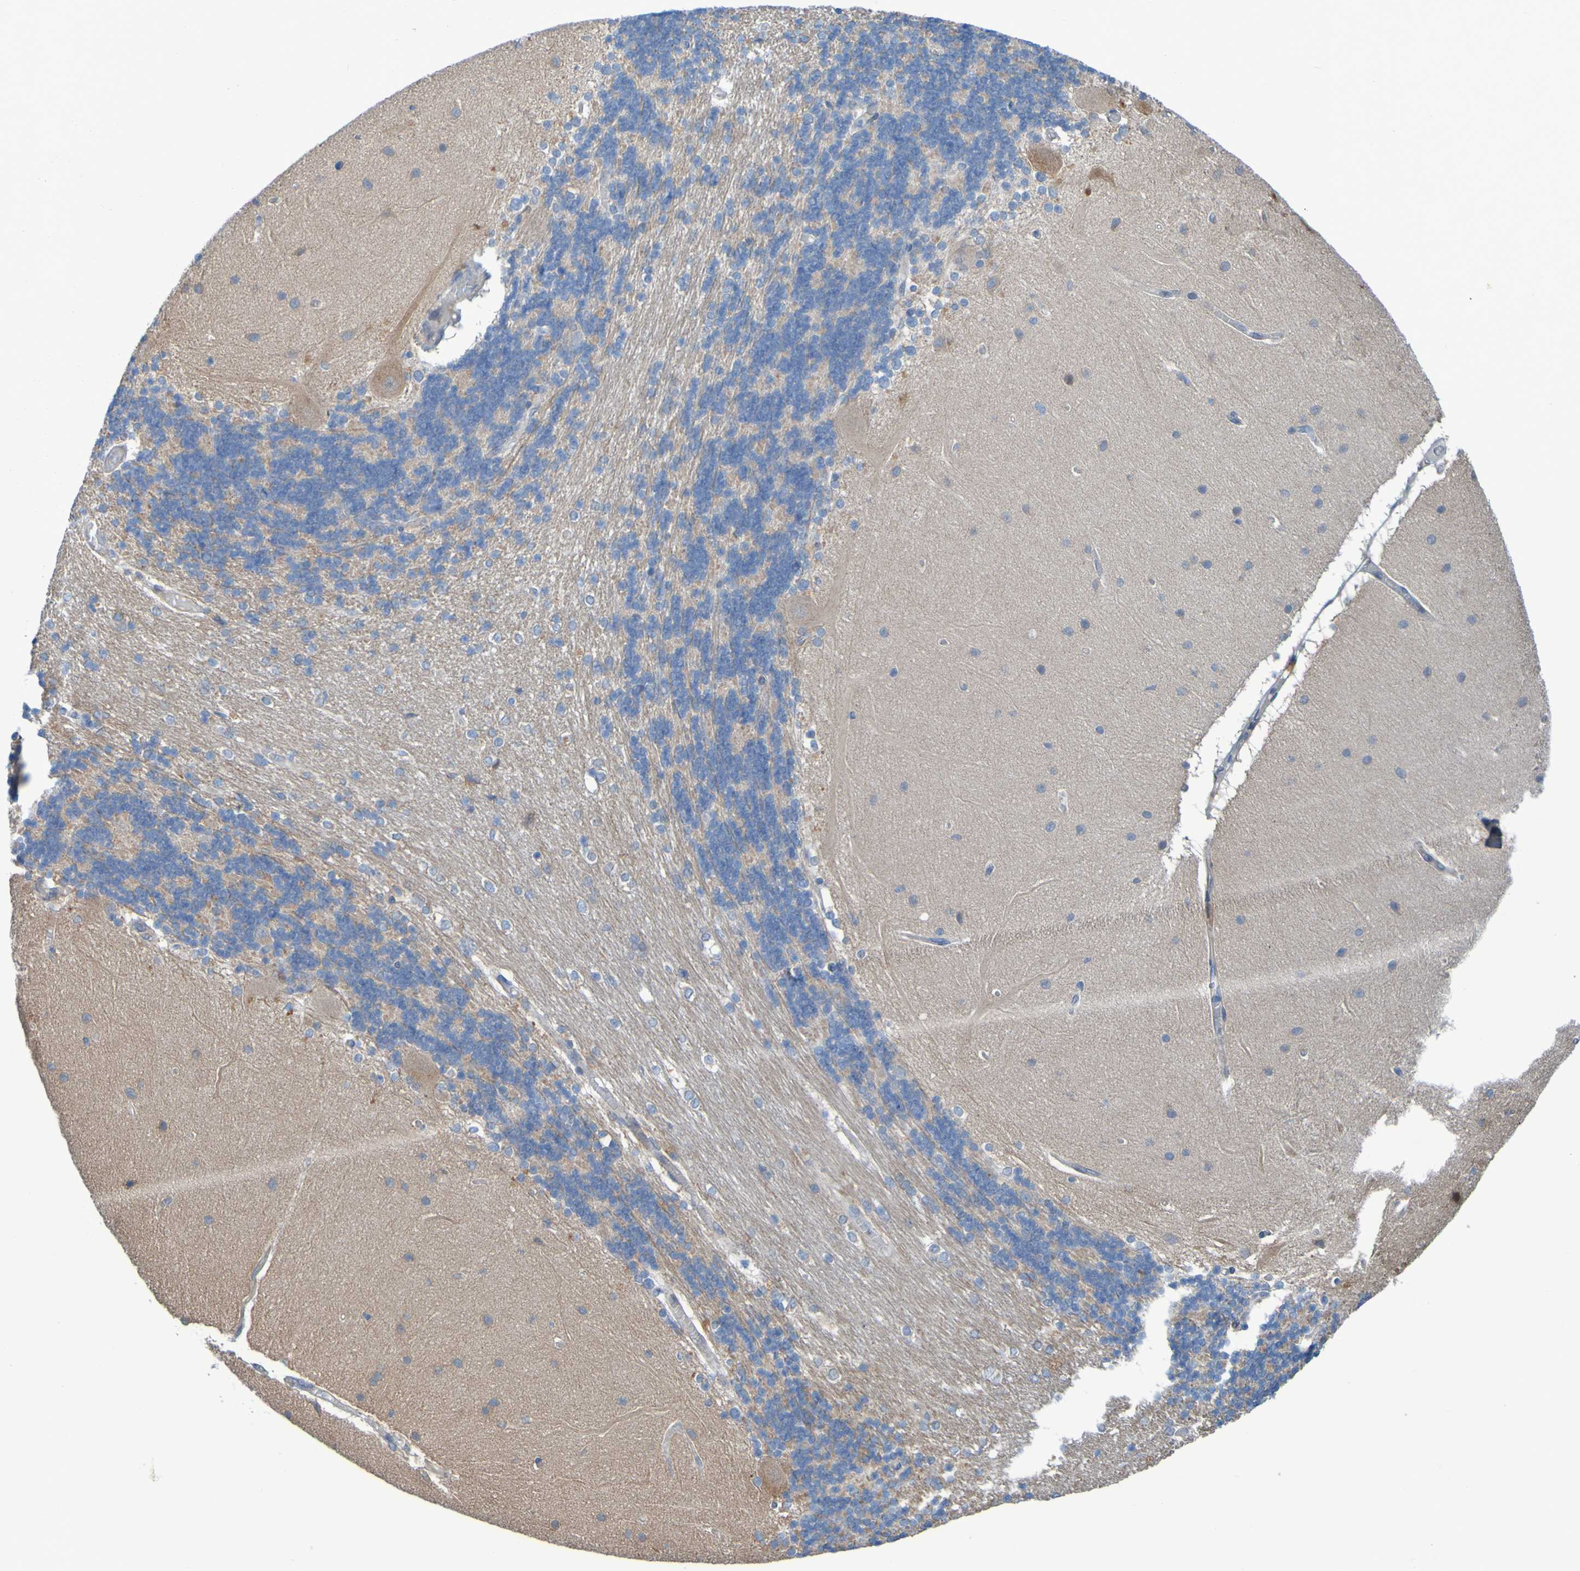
{"staining": {"intensity": "moderate", "quantity": ">75%", "location": "cytoplasmic/membranous"}, "tissue": "cerebellum", "cell_type": "Cells in granular layer", "image_type": "normal", "snomed": [{"axis": "morphology", "description": "Normal tissue, NOS"}, {"axis": "topography", "description": "Cerebellum"}], "caption": "IHC of unremarkable human cerebellum exhibits medium levels of moderate cytoplasmic/membranous positivity in approximately >75% of cells in granular layer.", "gene": "NPRL3", "patient": {"sex": "female", "age": 54}}